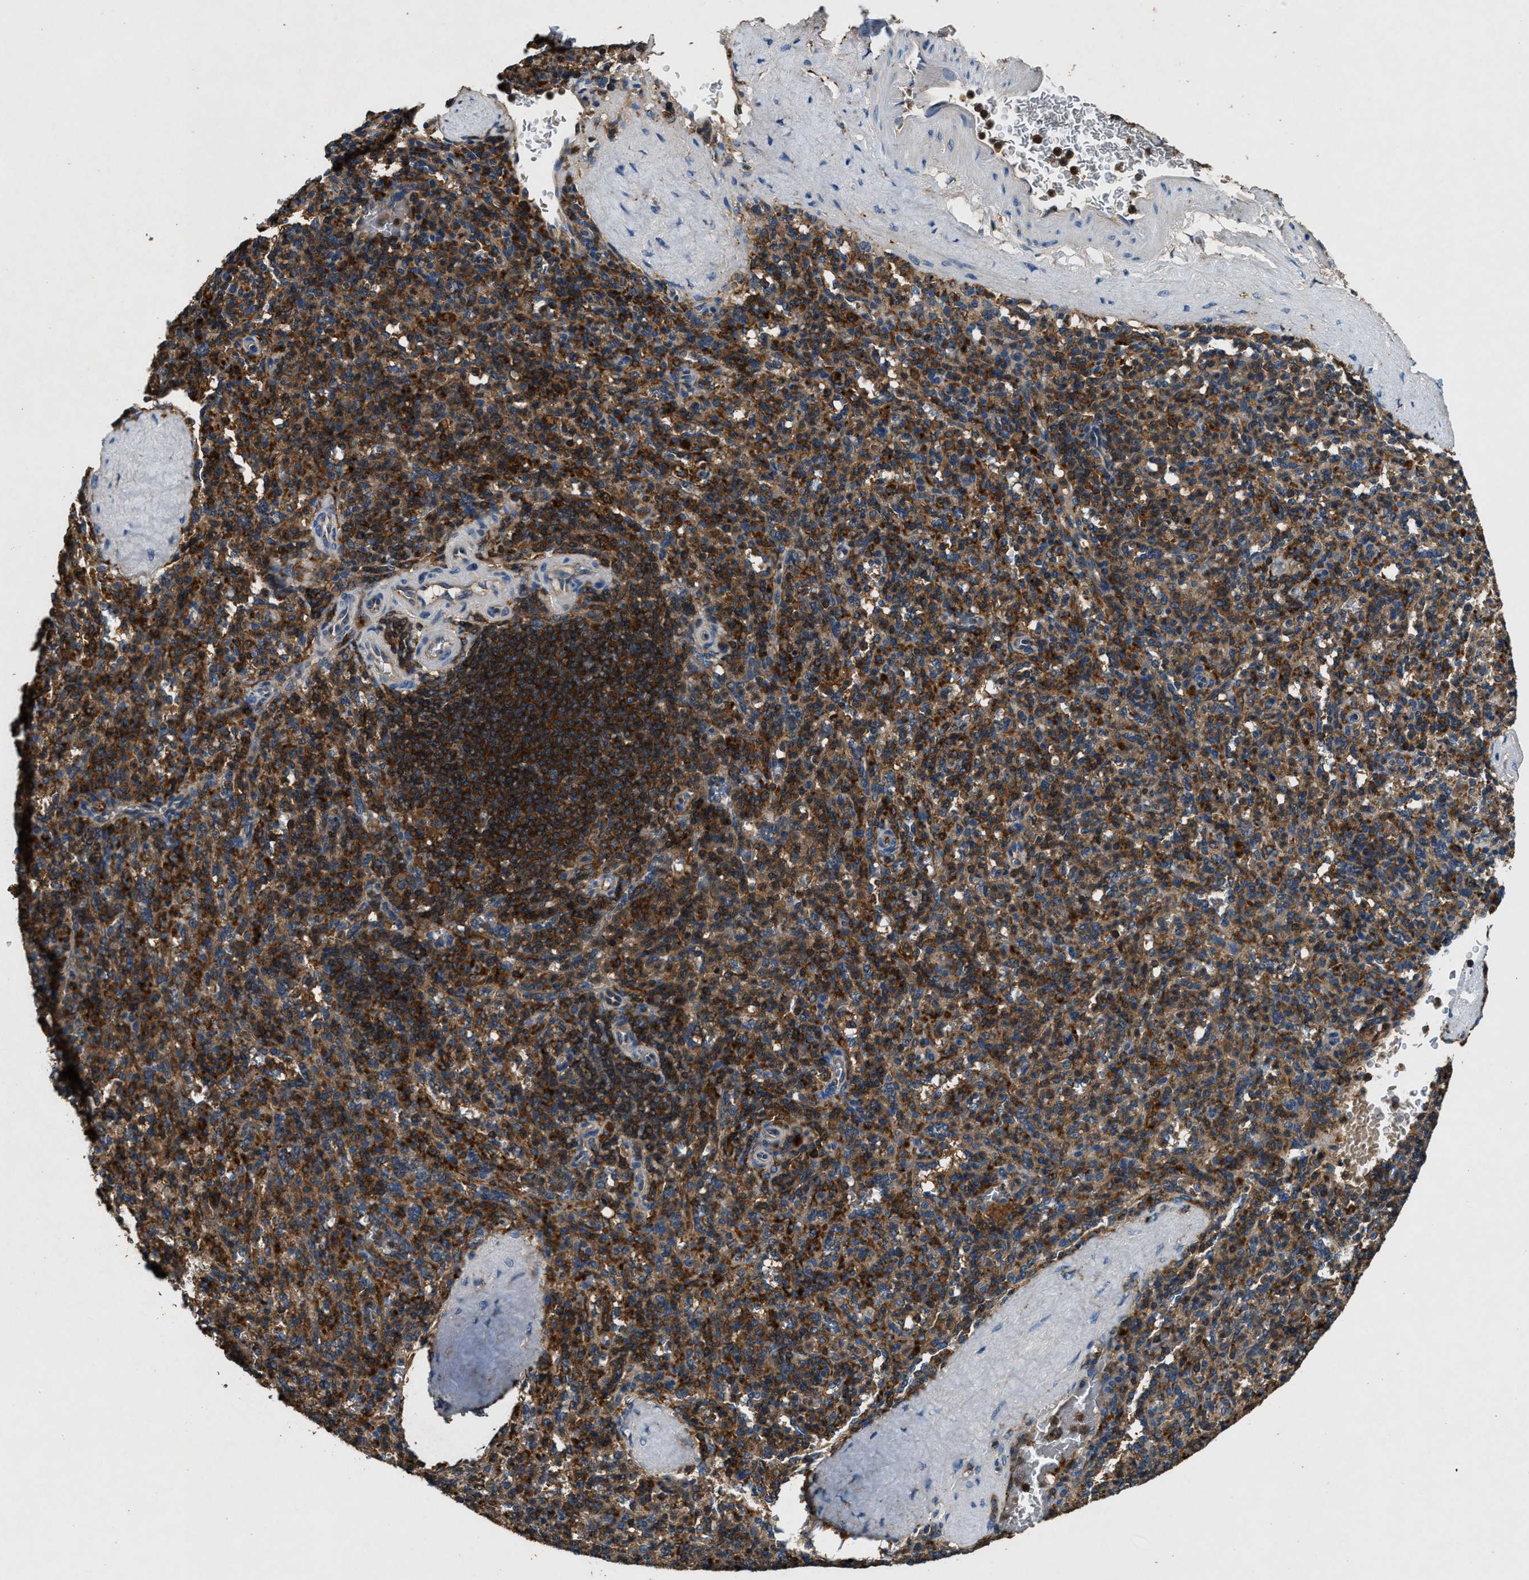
{"staining": {"intensity": "moderate", "quantity": ">75%", "location": "cytoplasmic/membranous"}, "tissue": "spleen", "cell_type": "Cells in red pulp", "image_type": "normal", "snomed": [{"axis": "morphology", "description": "Normal tissue, NOS"}, {"axis": "topography", "description": "Spleen"}], "caption": "A micrograph showing moderate cytoplasmic/membranous expression in approximately >75% of cells in red pulp in unremarkable spleen, as visualized by brown immunohistochemical staining.", "gene": "BLOC1S1", "patient": {"sex": "male", "age": 36}}